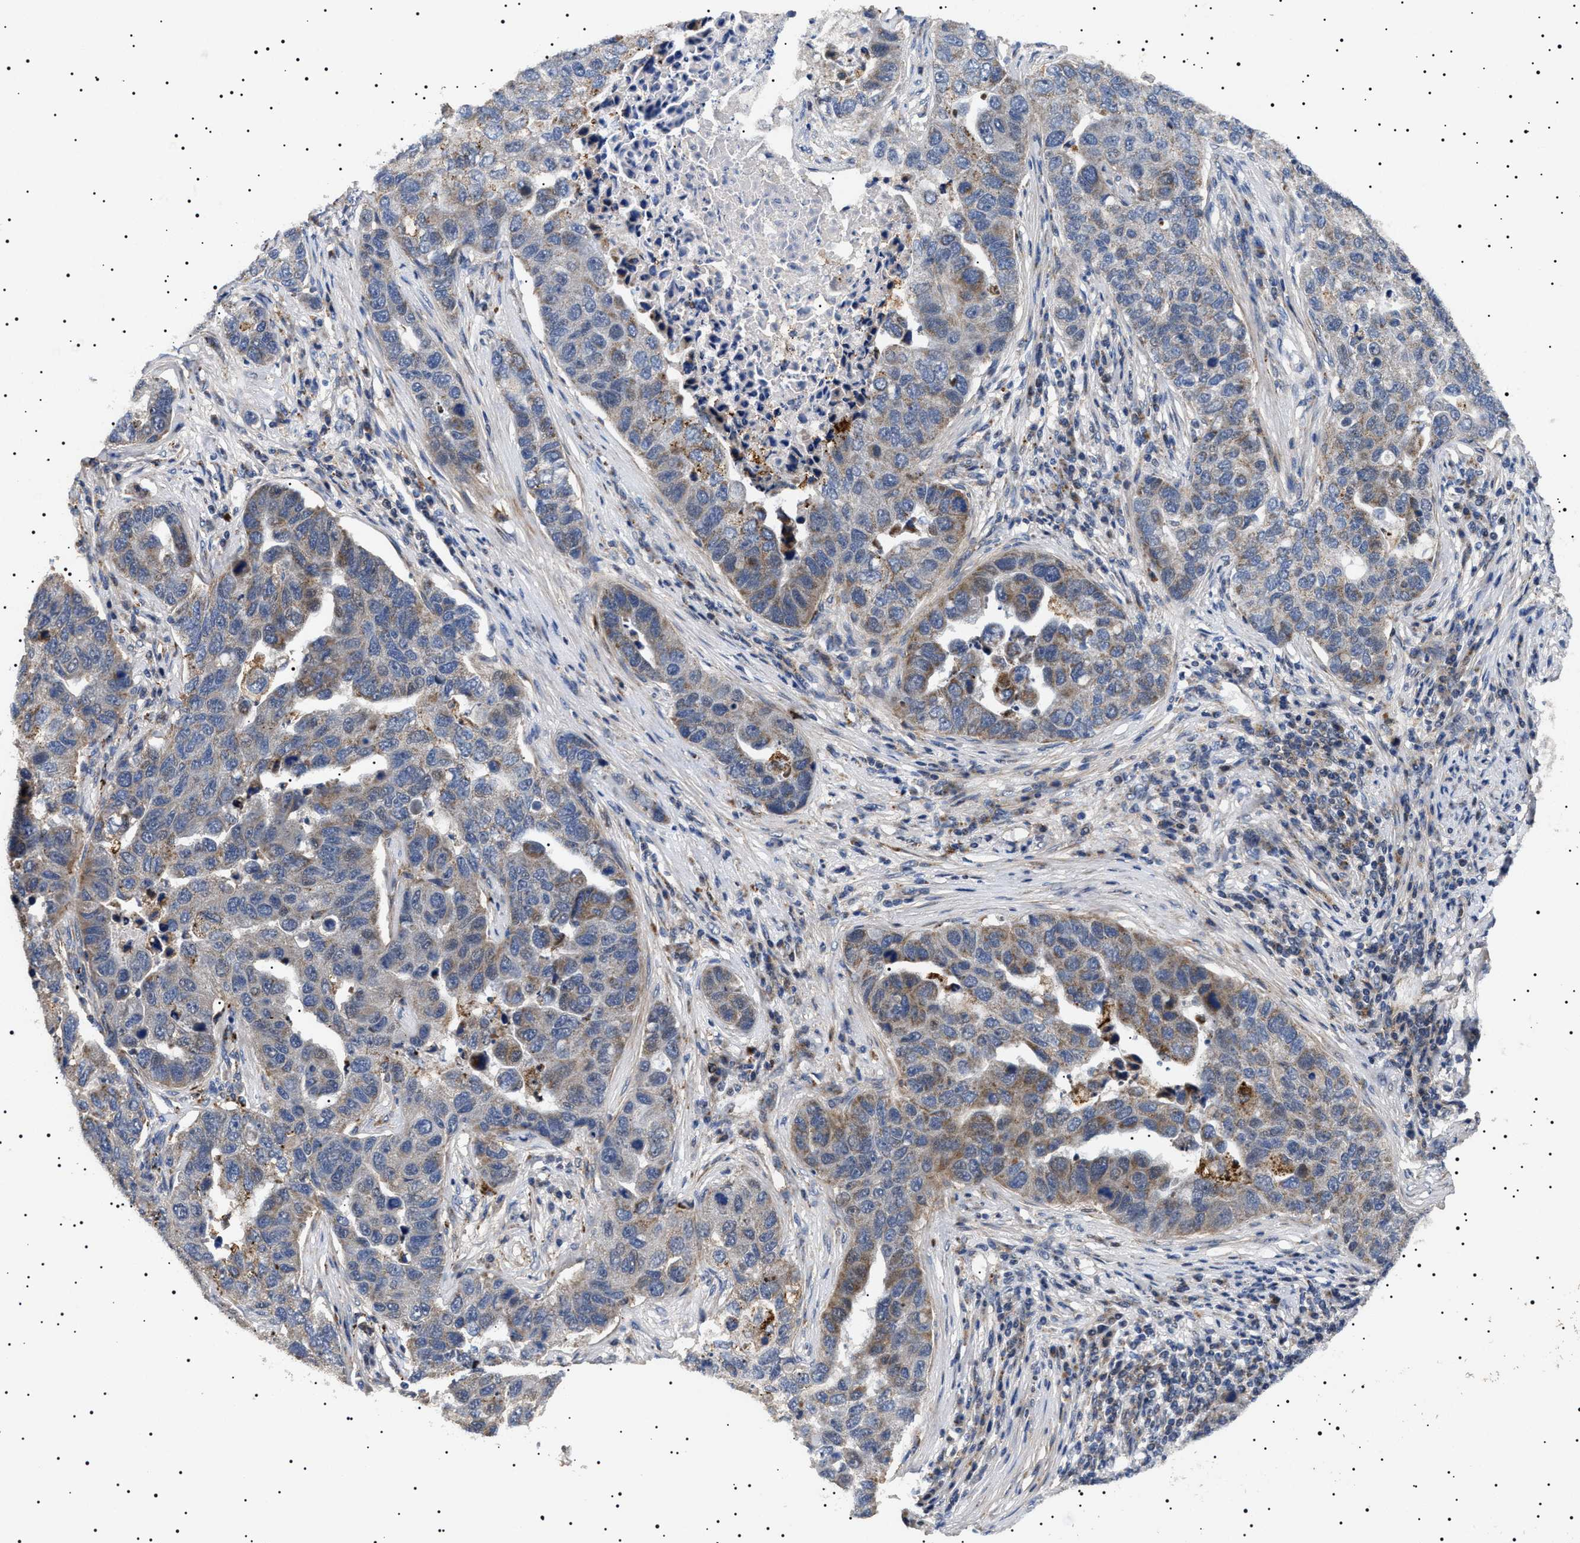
{"staining": {"intensity": "moderate", "quantity": "<25%", "location": "cytoplasmic/membranous,nuclear"}, "tissue": "pancreatic cancer", "cell_type": "Tumor cells", "image_type": "cancer", "snomed": [{"axis": "morphology", "description": "Adenocarcinoma, NOS"}, {"axis": "topography", "description": "Pancreas"}], "caption": "Pancreatic cancer stained with IHC exhibits moderate cytoplasmic/membranous and nuclear positivity in approximately <25% of tumor cells.", "gene": "RAB34", "patient": {"sex": "female", "age": 61}}